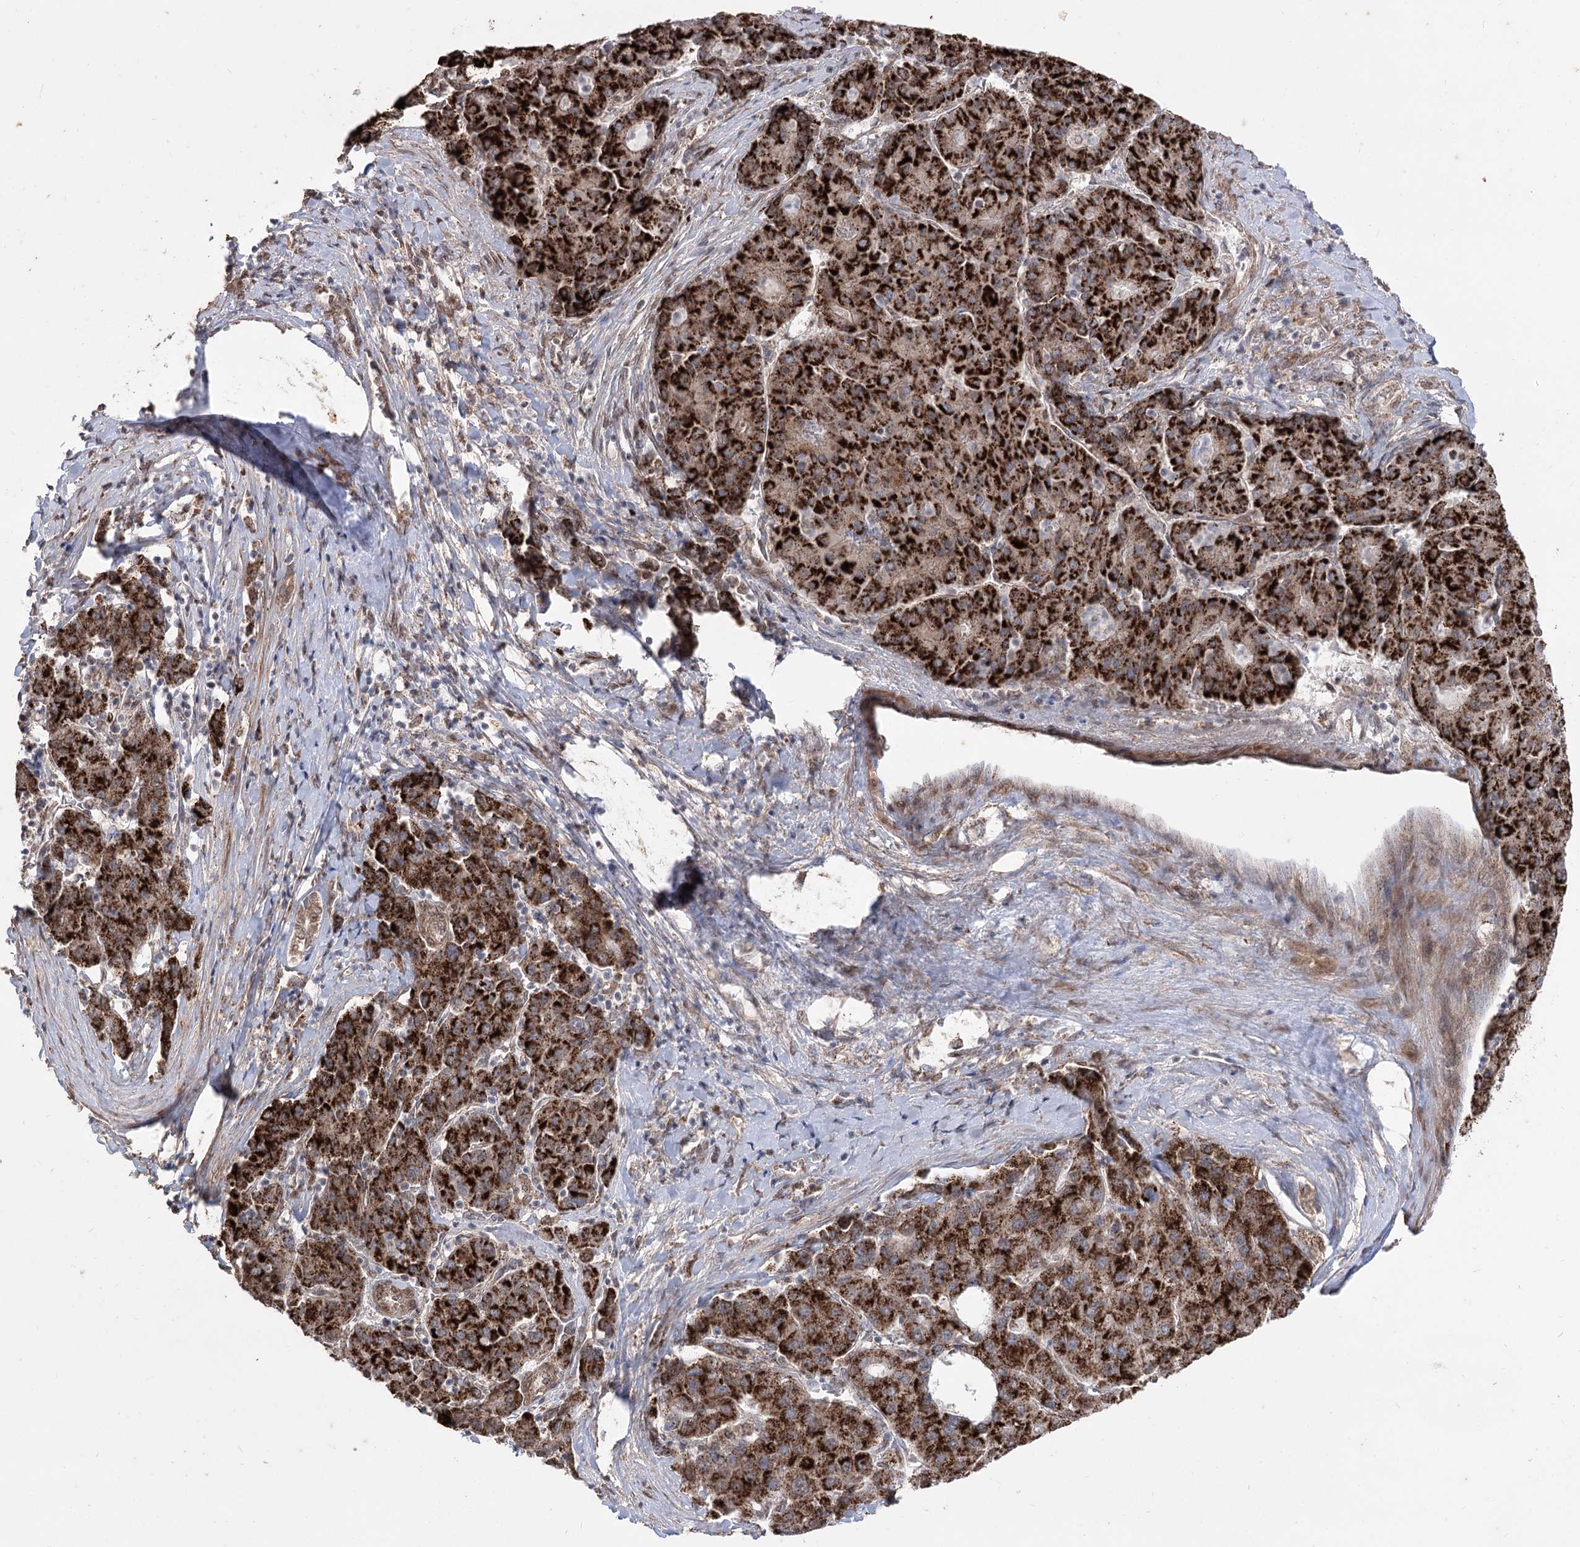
{"staining": {"intensity": "strong", "quantity": ">75%", "location": "cytoplasmic/membranous"}, "tissue": "liver cancer", "cell_type": "Tumor cells", "image_type": "cancer", "snomed": [{"axis": "morphology", "description": "Carcinoma, Hepatocellular, NOS"}, {"axis": "topography", "description": "Liver"}], "caption": "Tumor cells demonstrate high levels of strong cytoplasmic/membranous staining in about >75% of cells in liver cancer (hepatocellular carcinoma).", "gene": "ZSCAN23", "patient": {"sex": "male", "age": 65}}